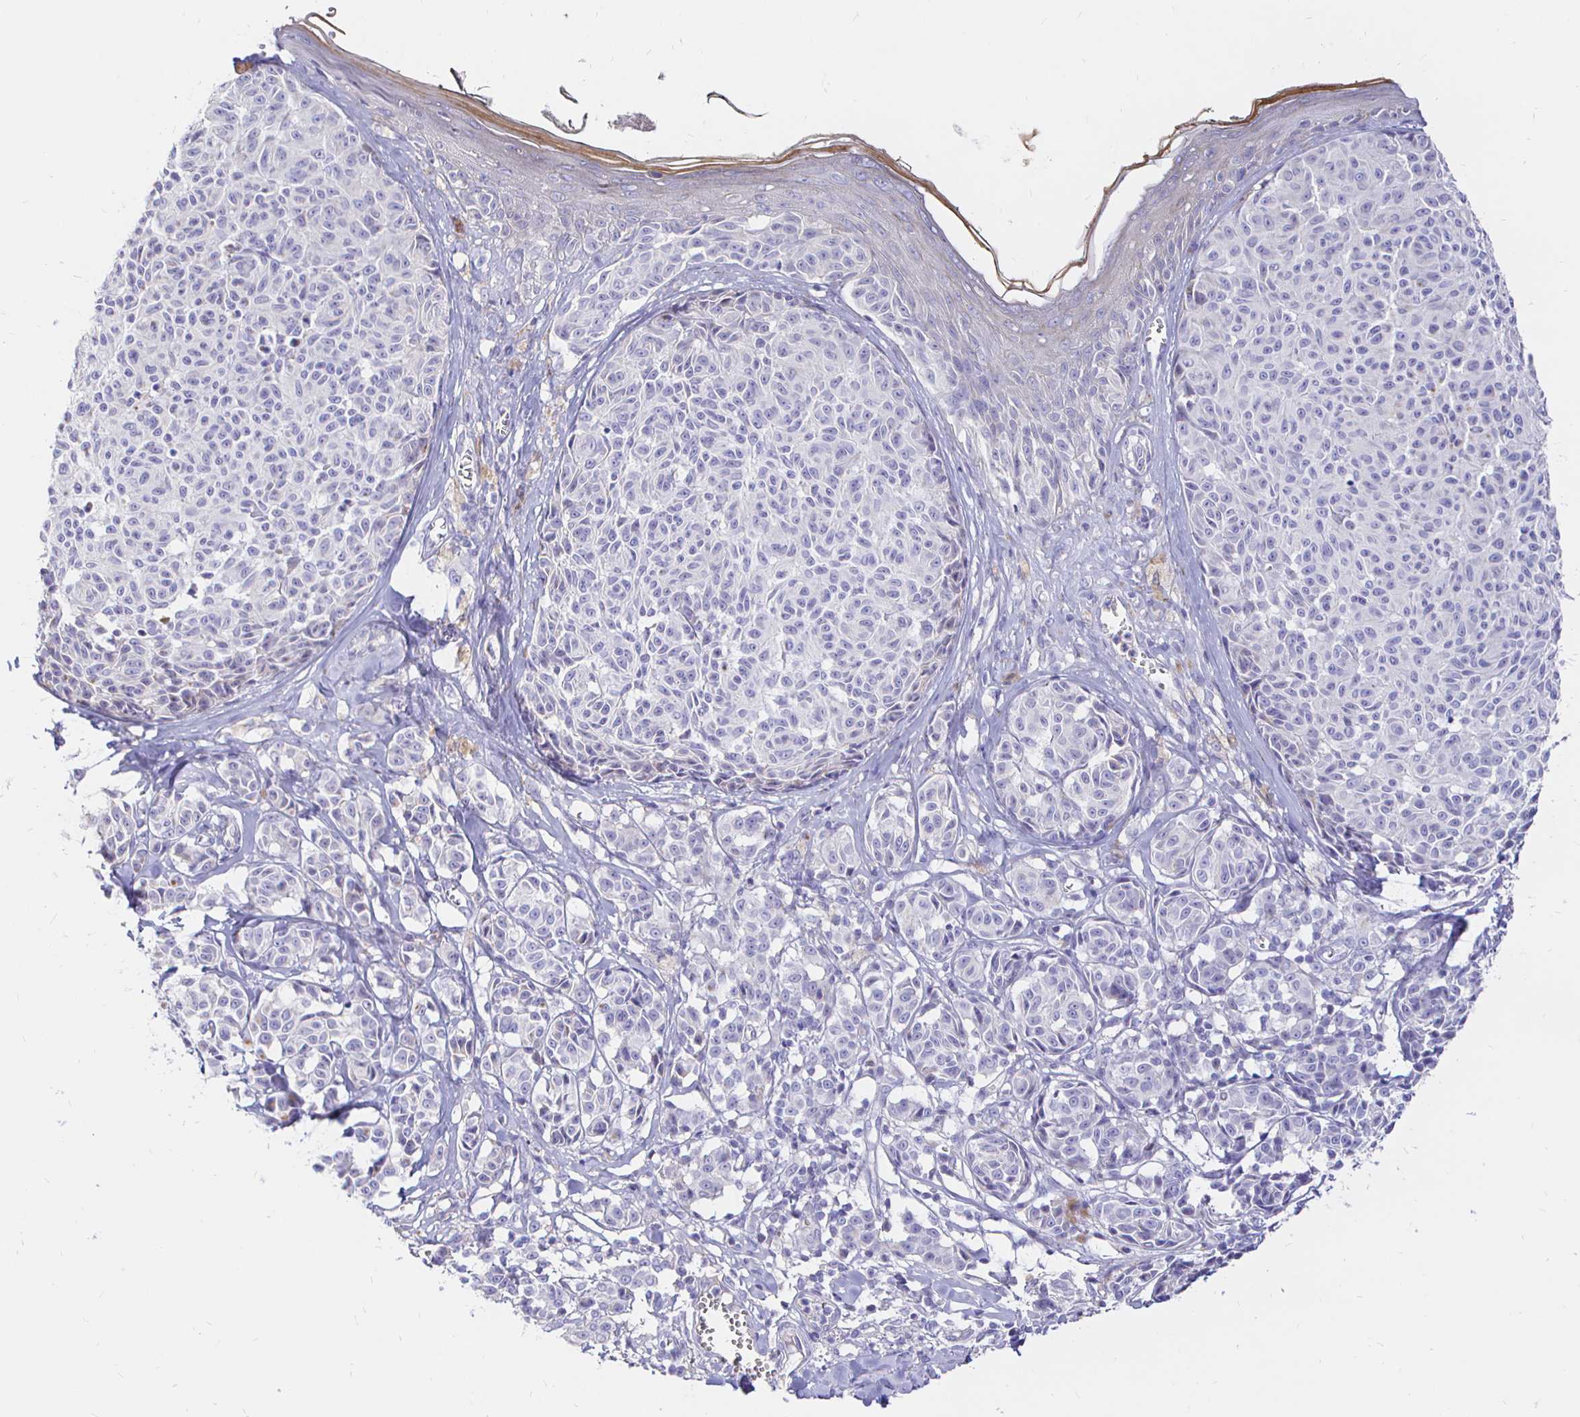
{"staining": {"intensity": "negative", "quantity": "none", "location": "none"}, "tissue": "melanoma", "cell_type": "Tumor cells", "image_type": "cancer", "snomed": [{"axis": "morphology", "description": "Malignant melanoma, NOS"}, {"axis": "topography", "description": "Skin"}], "caption": "Immunohistochemical staining of human melanoma shows no significant staining in tumor cells. Brightfield microscopy of immunohistochemistry (IHC) stained with DAB (3,3'-diaminobenzidine) (brown) and hematoxylin (blue), captured at high magnification.", "gene": "NECAB1", "patient": {"sex": "female", "age": 43}}